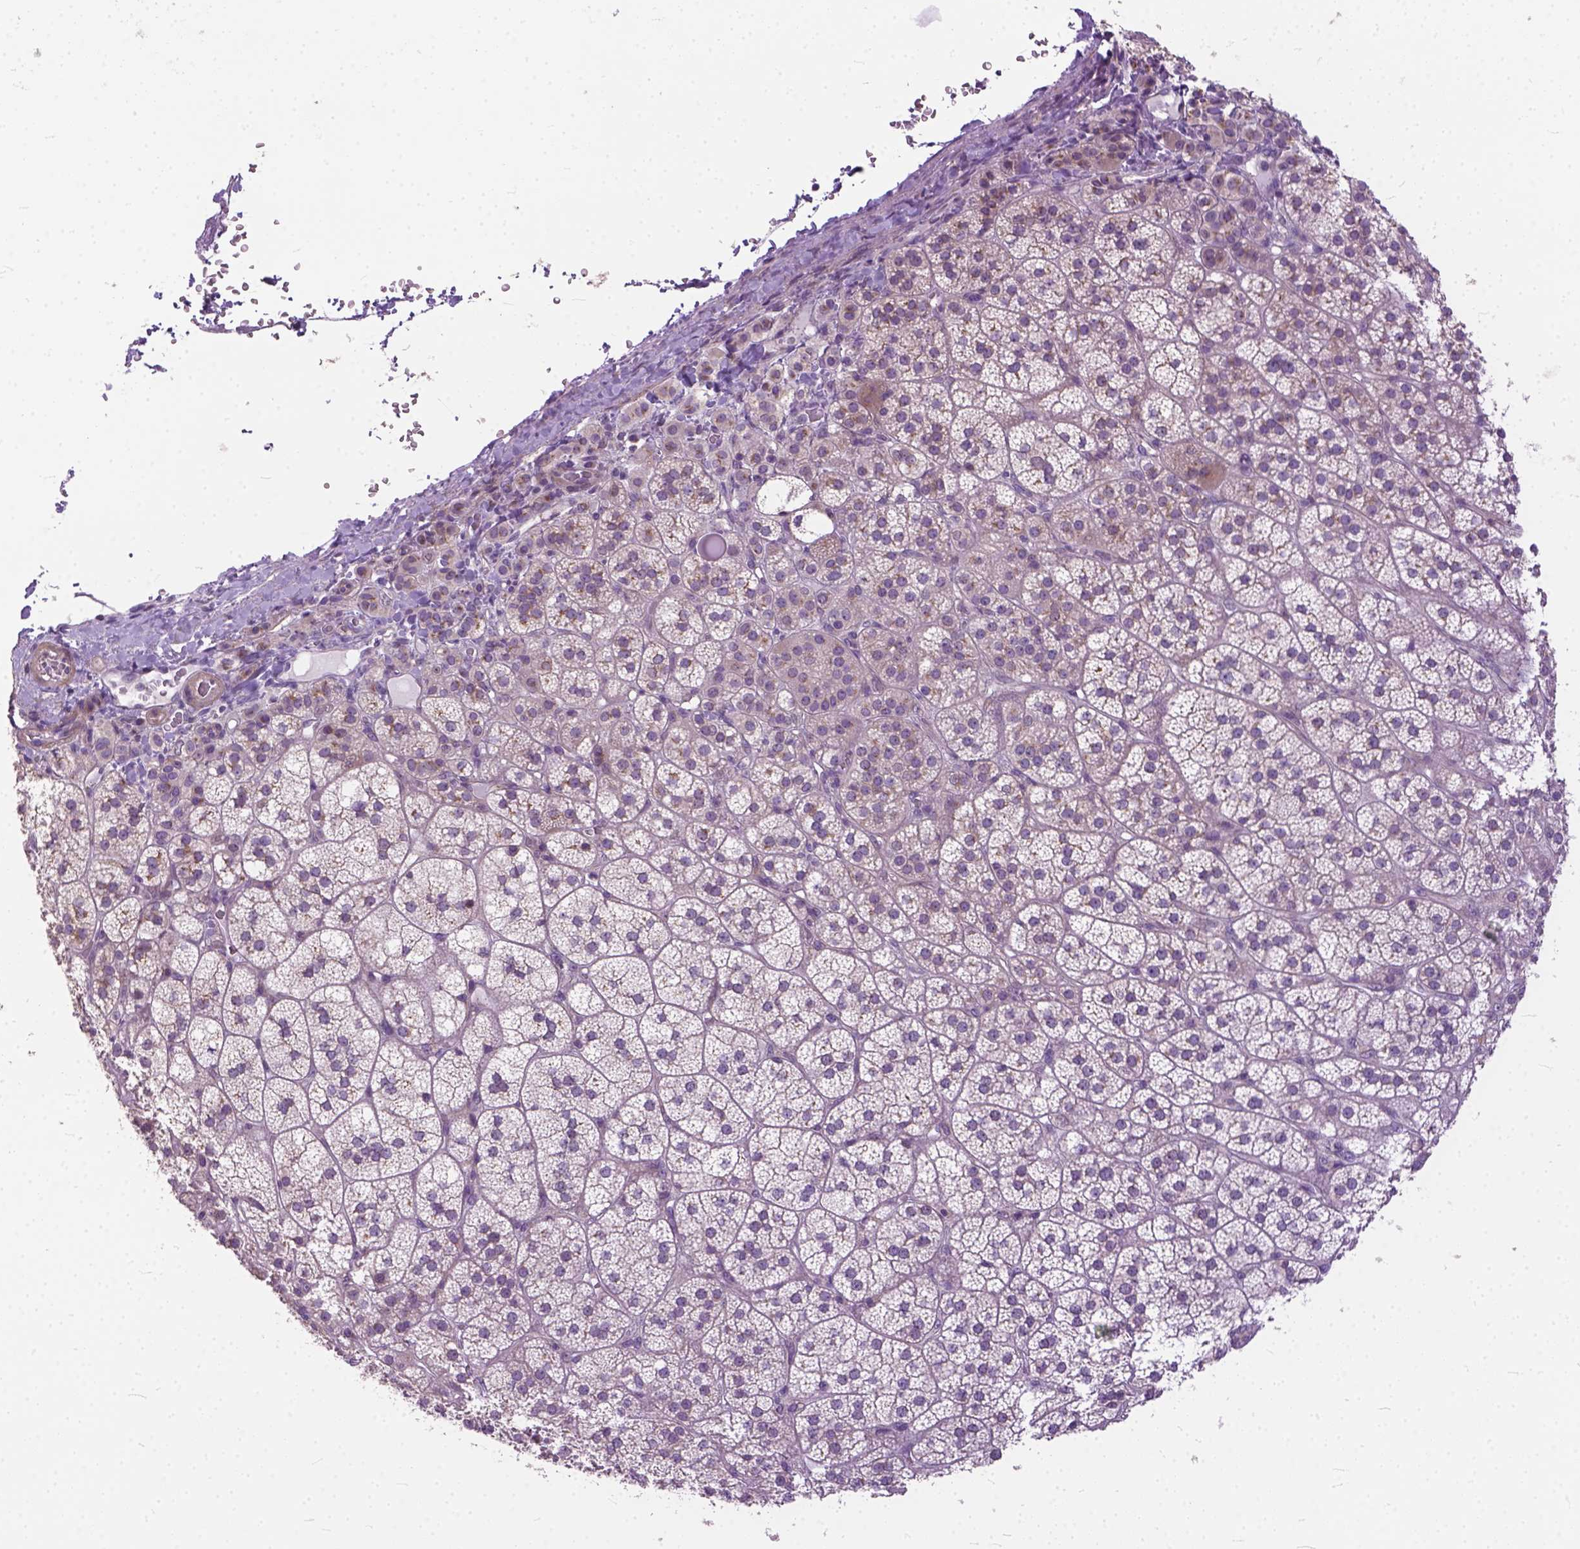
{"staining": {"intensity": "weak", "quantity": "25%-75%", "location": "cytoplasmic/membranous"}, "tissue": "adrenal gland", "cell_type": "Glandular cells", "image_type": "normal", "snomed": [{"axis": "morphology", "description": "Normal tissue, NOS"}, {"axis": "topography", "description": "Adrenal gland"}], "caption": "Immunohistochemical staining of unremarkable adrenal gland exhibits 25%-75% levels of weak cytoplasmic/membranous protein staining in about 25%-75% of glandular cells.", "gene": "BANF2", "patient": {"sex": "female", "age": 60}}